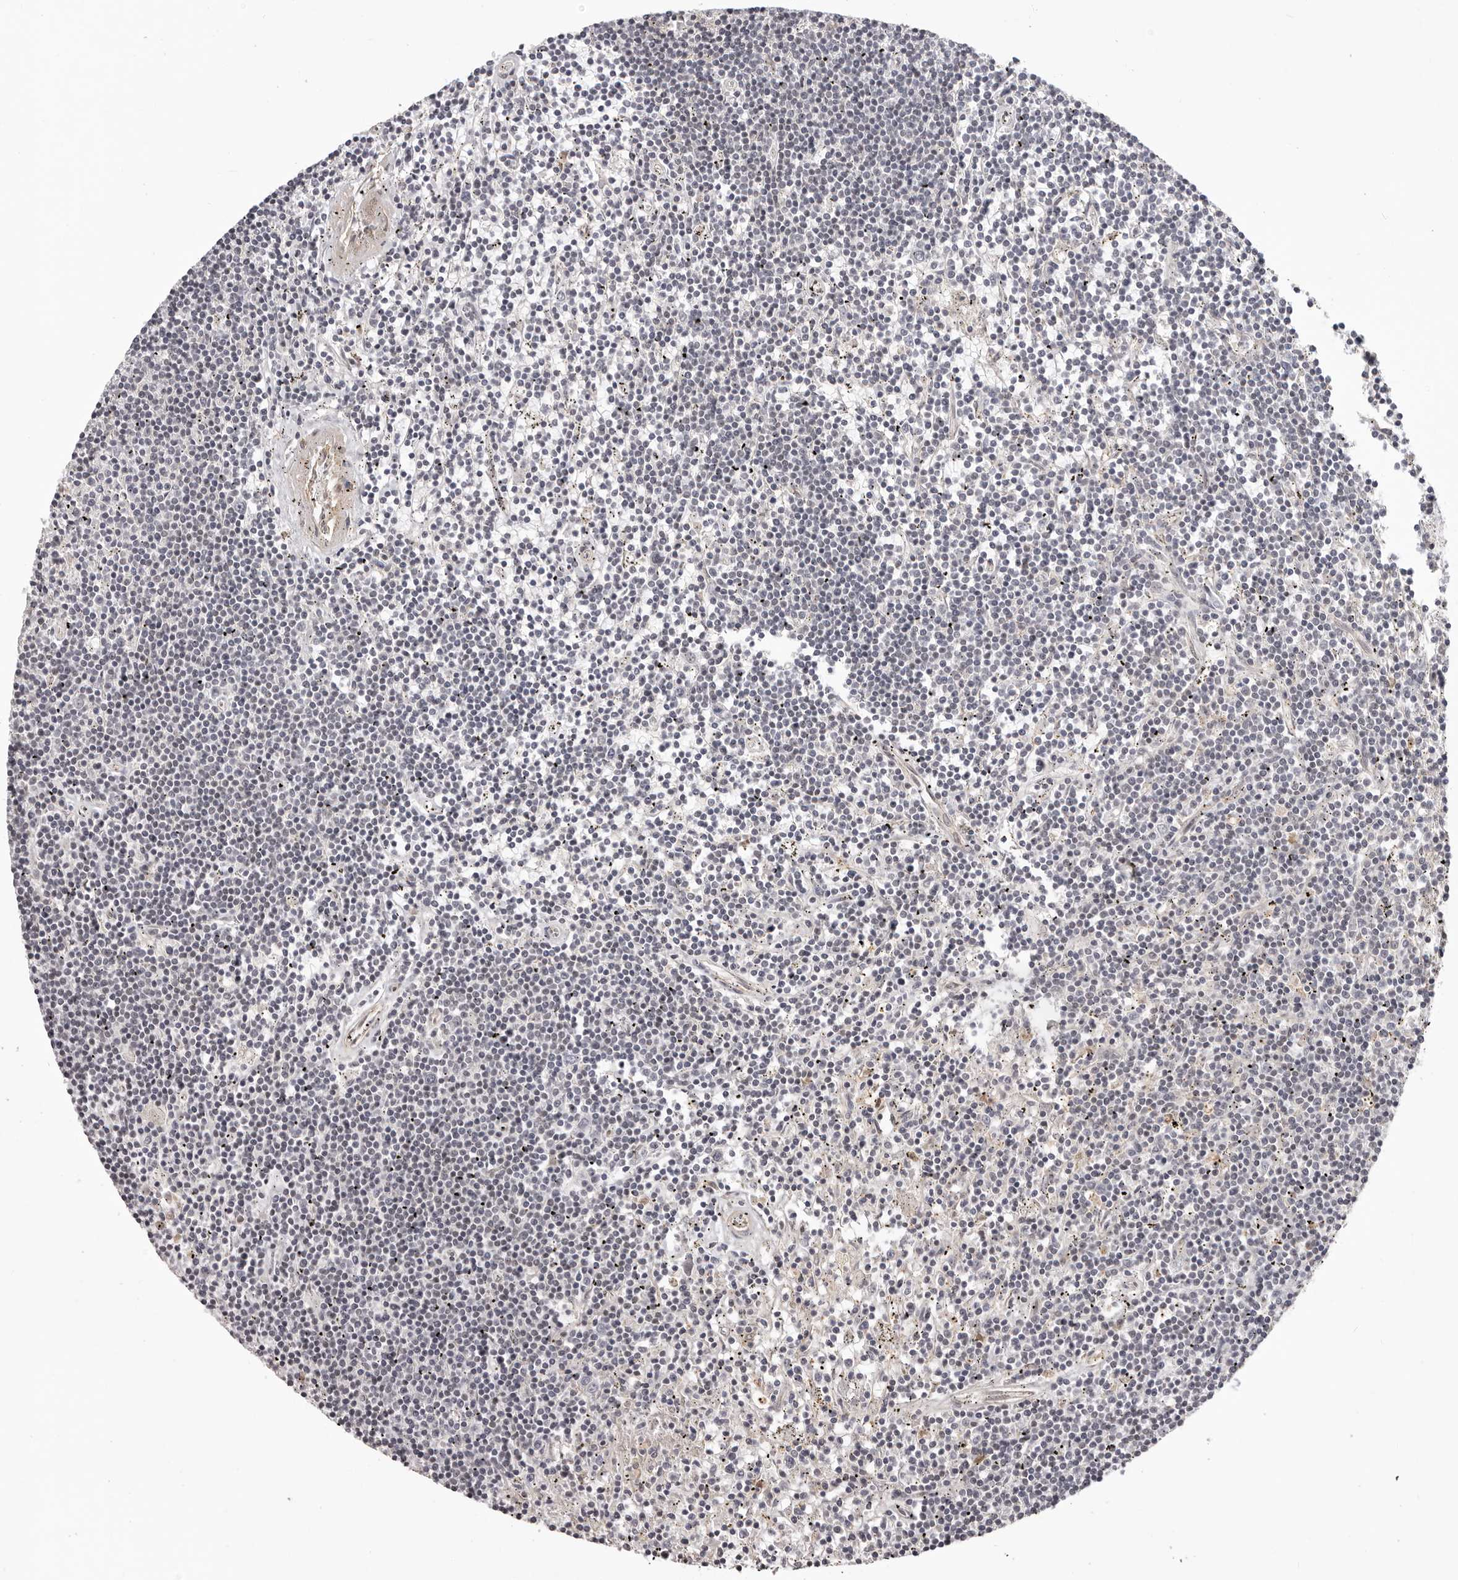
{"staining": {"intensity": "negative", "quantity": "none", "location": "none"}, "tissue": "lymphoma", "cell_type": "Tumor cells", "image_type": "cancer", "snomed": [{"axis": "morphology", "description": "Malignant lymphoma, non-Hodgkin's type, Low grade"}, {"axis": "topography", "description": "Spleen"}], "caption": "High magnification brightfield microscopy of low-grade malignant lymphoma, non-Hodgkin's type stained with DAB (brown) and counterstained with hematoxylin (blue): tumor cells show no significant expression. (DAB IHC visualized using brightfield microscopy, high magnification).", "gene": "RNF2", "patient": {"sex": "male", "age": 76}}